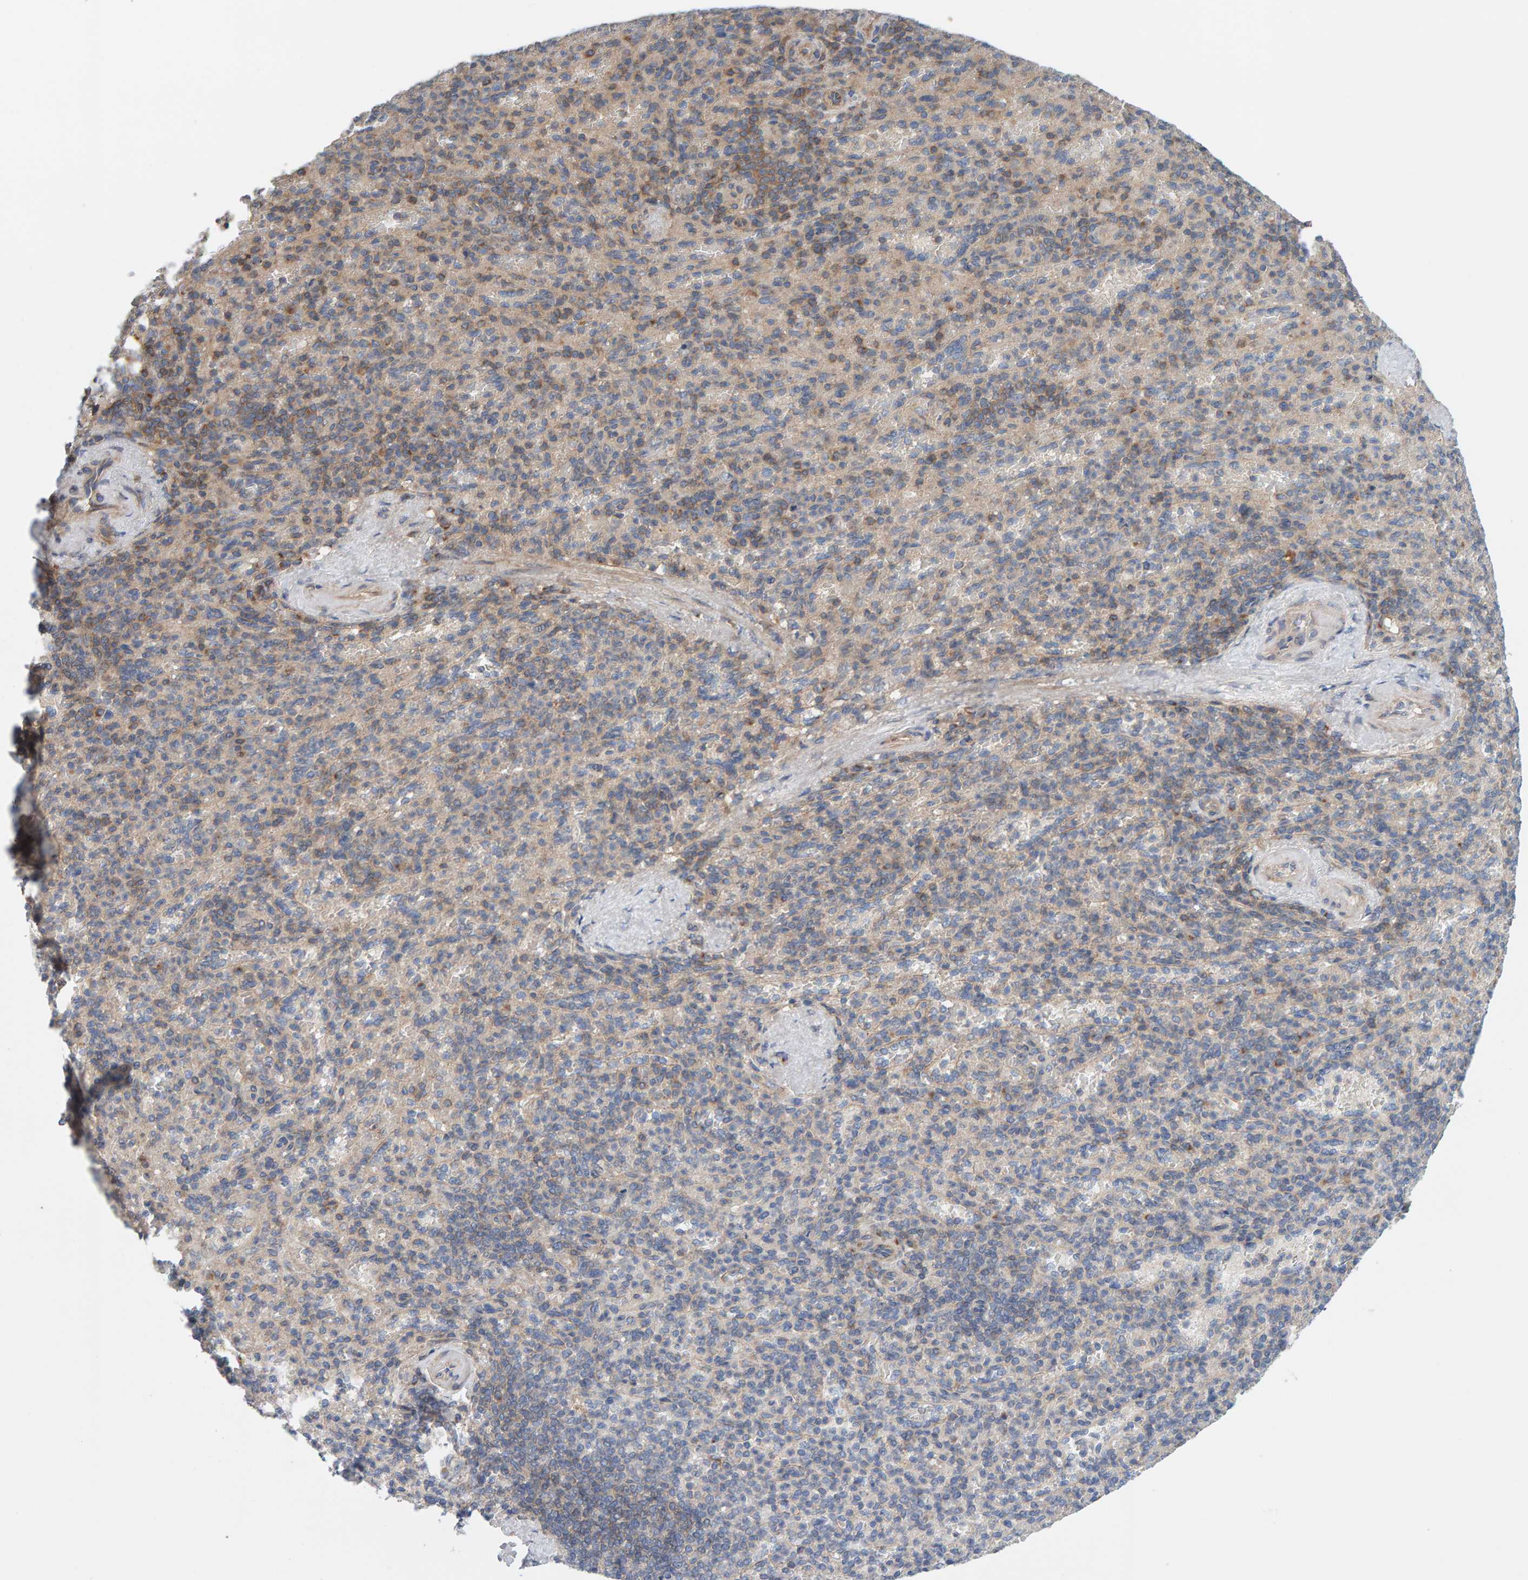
{"staining": {"intensity": "weak", "quantity": "25%-75%", "location": "cytoplasmic/membranous"}, "tissue": "spleen", "cell_type": "Cells in red pulp", "image_type": "normal", "snomed": [{"axis": "morphology", "description": "Normal tissue, NOS"}, {"axis": "topography", "description": "Spleen"}], "caption": "Spleen stained with DAB (3,3'-diaminobenzidine) IHC shows low levels of weak cytoplasmic/membranous positivity in about 25%-75% of cells in red pulp. (DAB (3,3'-diaminobenzidine) = brown stain, brightfield microscopy at high magnification).", "gene": "CCM2", "patient": {"sex": "female", "age": 74}}